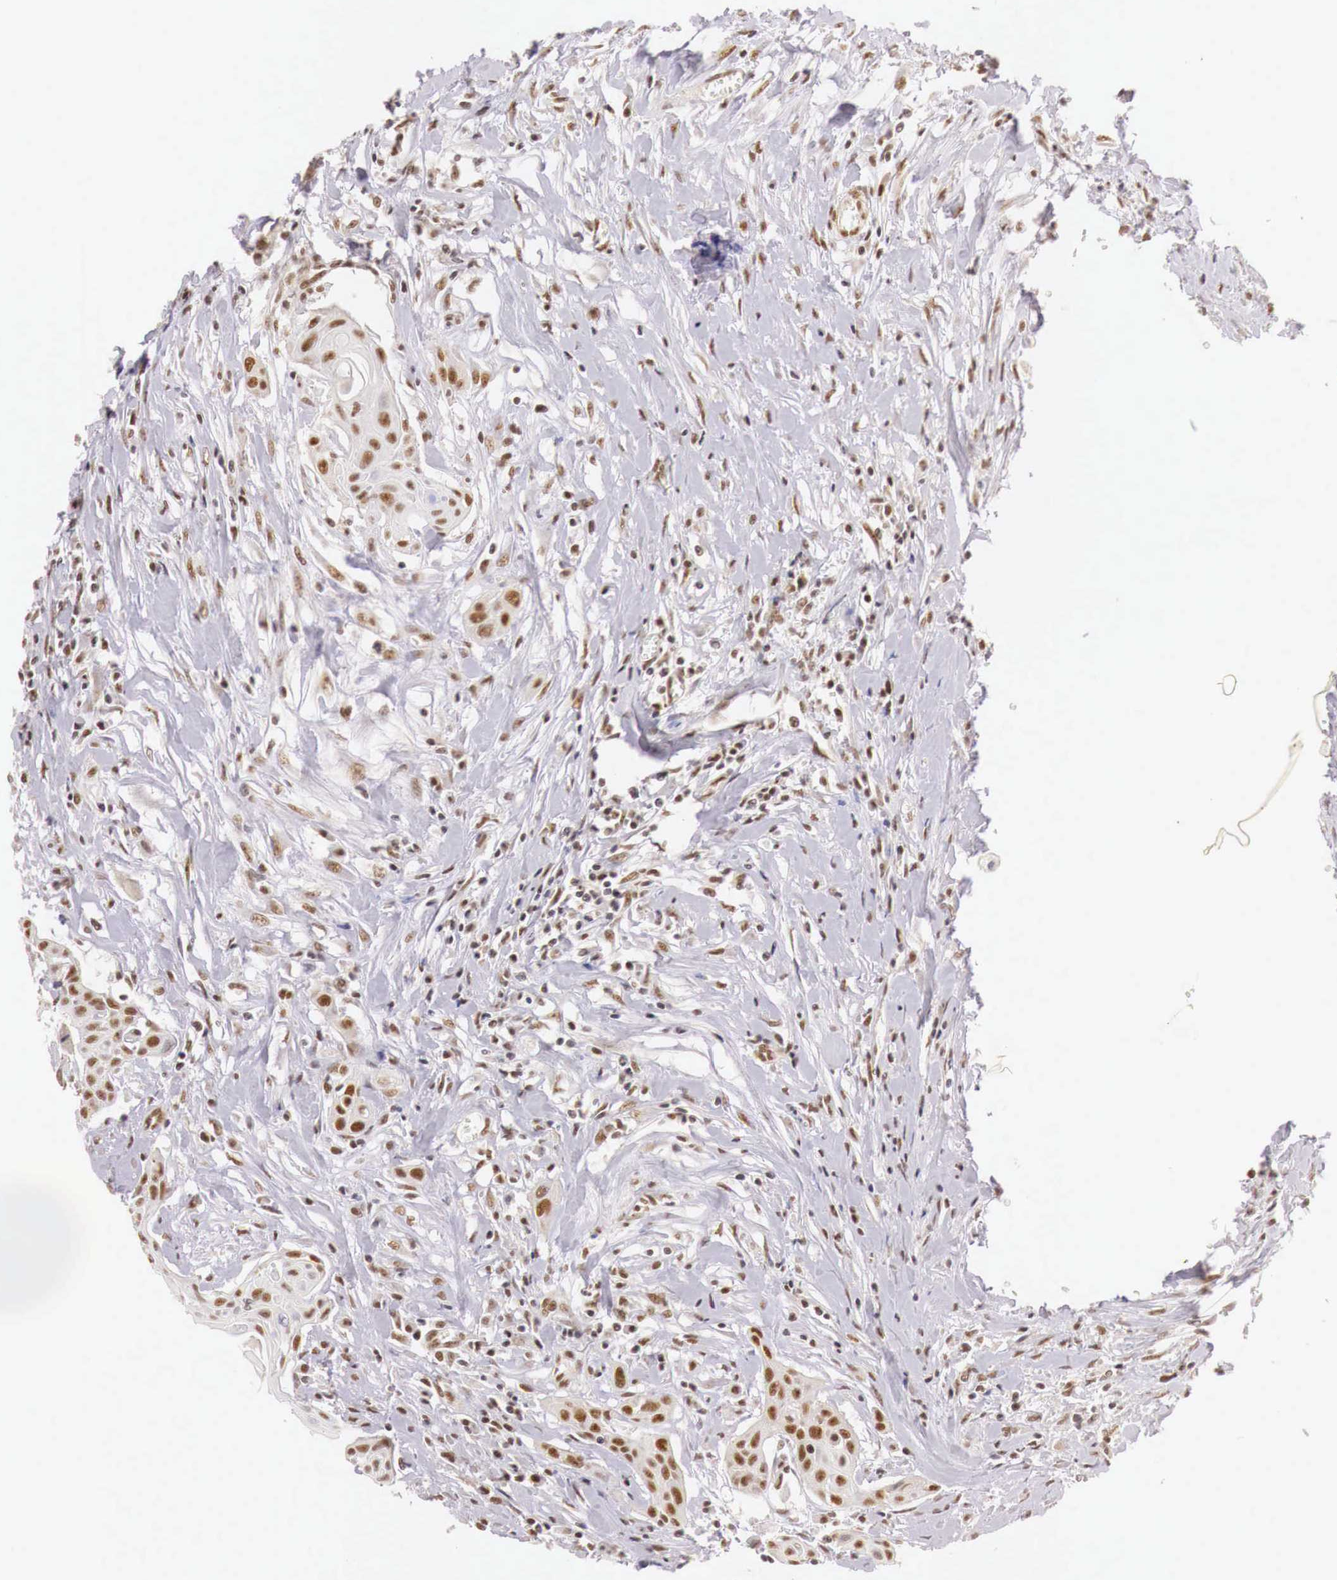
{"staining": {"intensity": "moderate", "quantity": ">75%", "location": "cytoplasmic/membranous,nuclear"}, "tissue": "head and neck cancer", "cell_type": "Tumor cells", "image_type": "cancer", "snomed": [{"axis": "morphology", "description": "Squamous cell carcinoma, NOS"}, {"axis": "morphology", "description": "Squamous cell carcinoma, metastatic, NOS"}, {"axis": "topography", "description": "Lymph node"}, {"axis": "topography", "description": "Salivary gland"}, {"axis": "topography", "description": "Head-Neck"}], "caption": "Brown immunohistochemical staining in head and neck cancer reveals moderate cytoplasmic/membranous and nuclear staining in about >75% of tumor cells. Immunohistochemistry (ihc) stains the protein in brown and the nuclei are stained blue.", "gene": "GPKOW", "patient": {"sex": "female", "age": 74}}